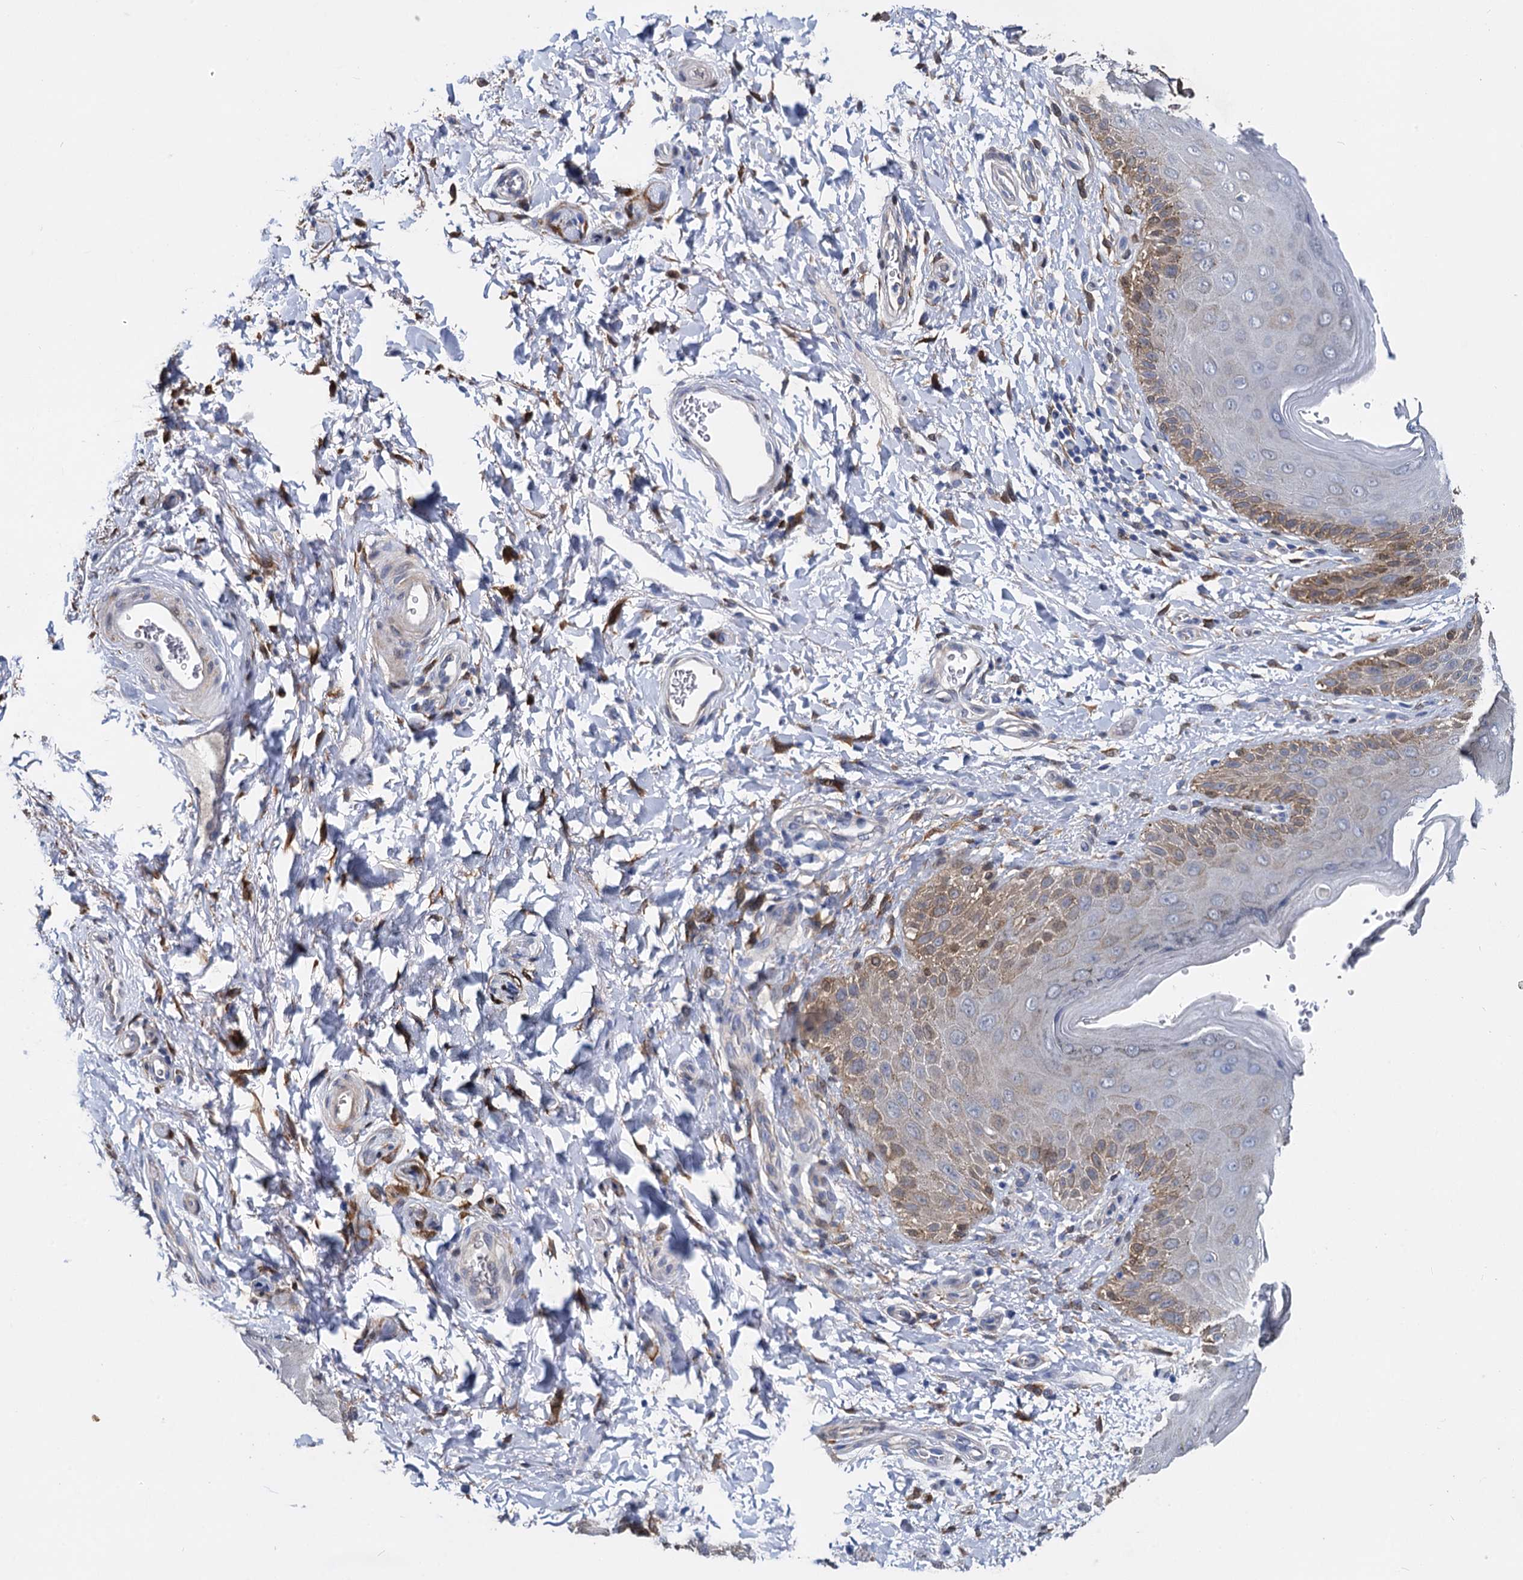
{"staining": {"intensity": "moderate", "quantity": "25%-75%", "location": "cytoplasmic/membranous"}, "tissue": "skin", "cell_type": "Epidermal cells", "image_type": "normal", "snomed": [{"axis": "morphology", "description": "Normal tissue, NOS"}, {"axis": "topography", "description": "Anal"}], "caption": "IHC of normal skin demonstrates medium levels of moderate cytoplasmic/membranous staining in about 25%-75% of epidermal cells.", "gene": "GSTM3", "patient": {"sex": "male", "age": 44}}